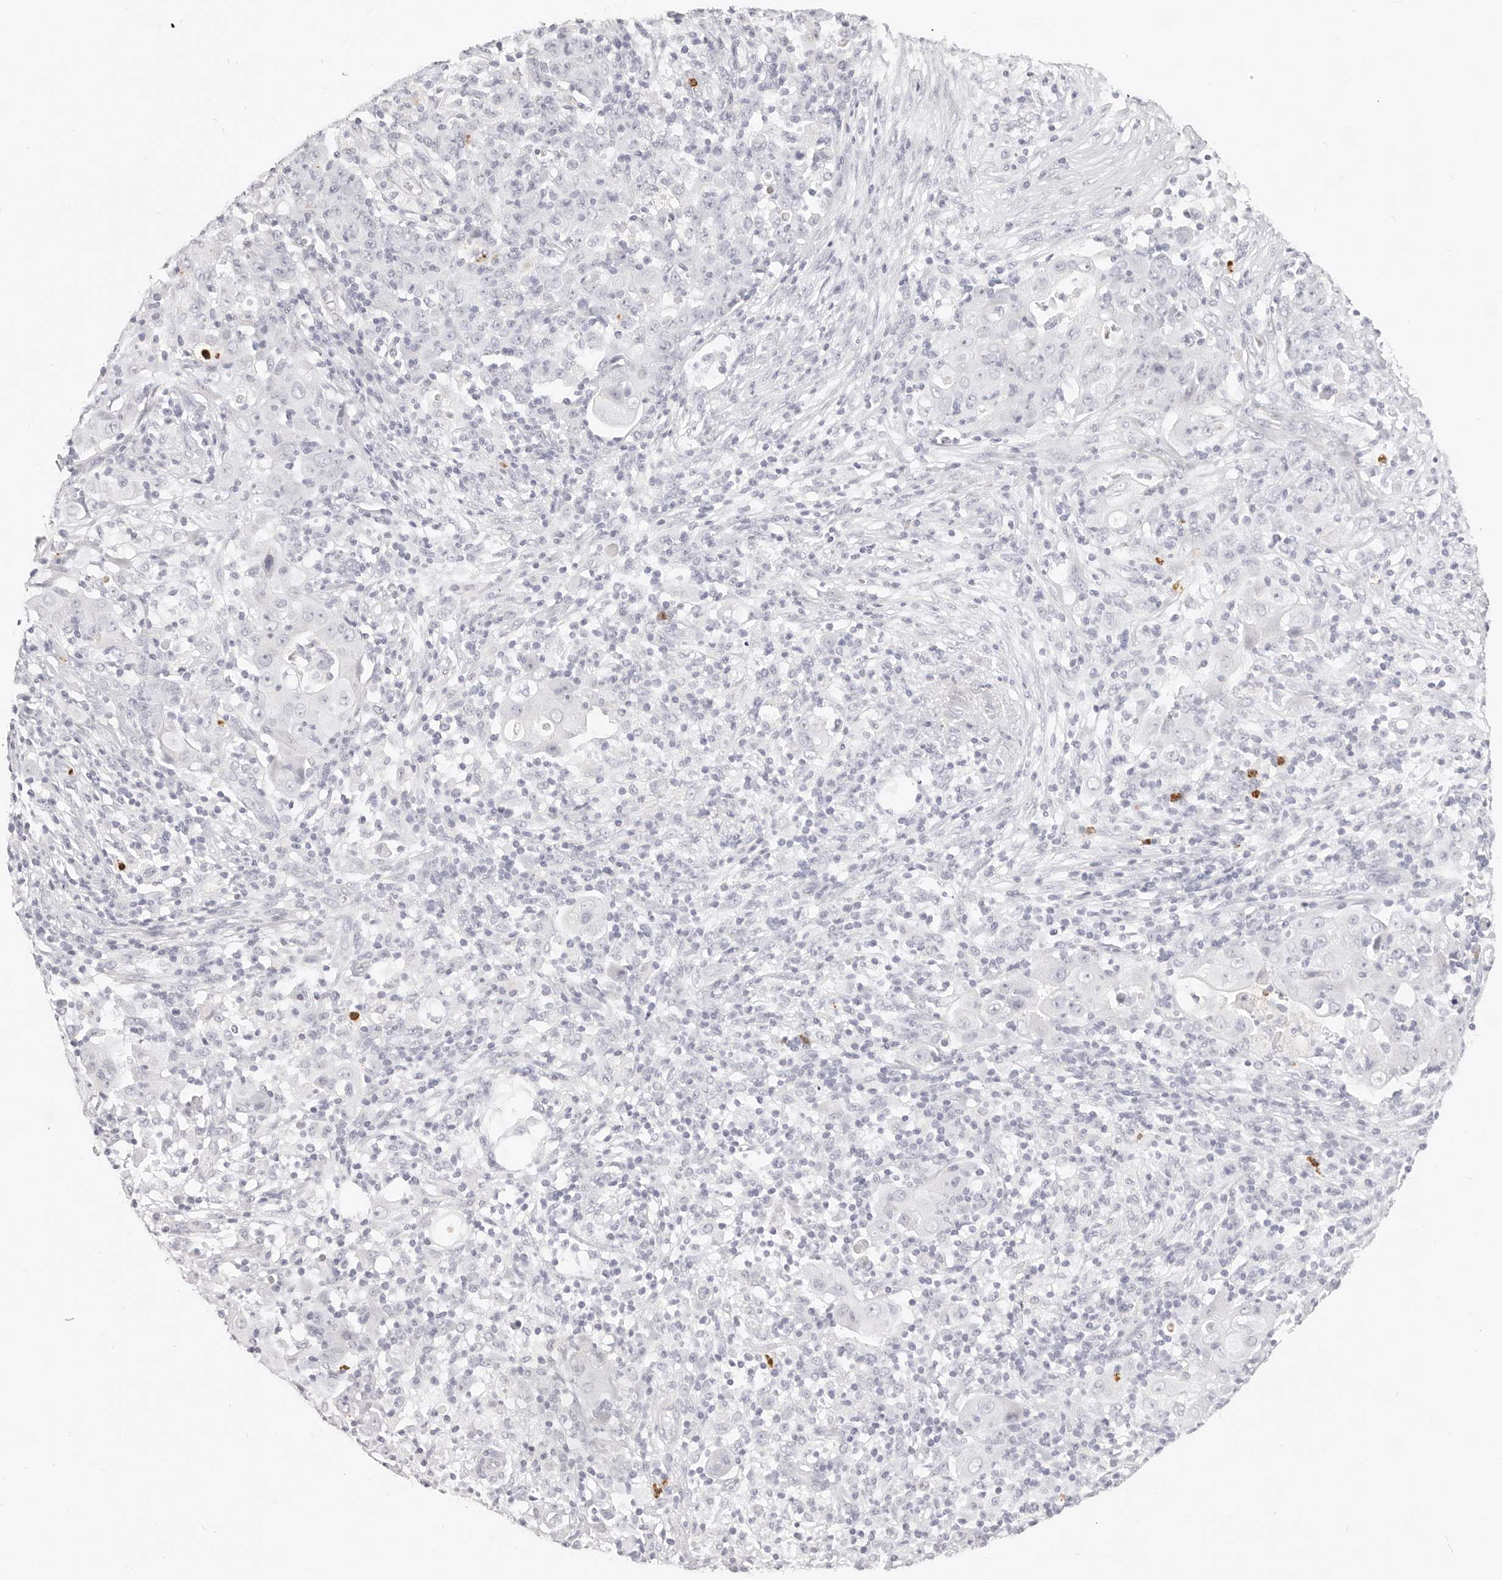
{"staining": {"intensity": "negative", "quantity": "none", "location": "none"}, "tissue": "ovarian cancer", "cell_type": "Tumor cells", "image_type": "cancer", "snomed": [{"axis": "morphology", "description": "Carcinoma, endometroid"}, {"axis": "topography", "description": "Ovary"}], "caption": "Ovarian cancer was stained to show a protein in brown. There is no significant staining in tumor cells.", "gene": "CAMP", "patient": {"sex": "female", "age": 42}}